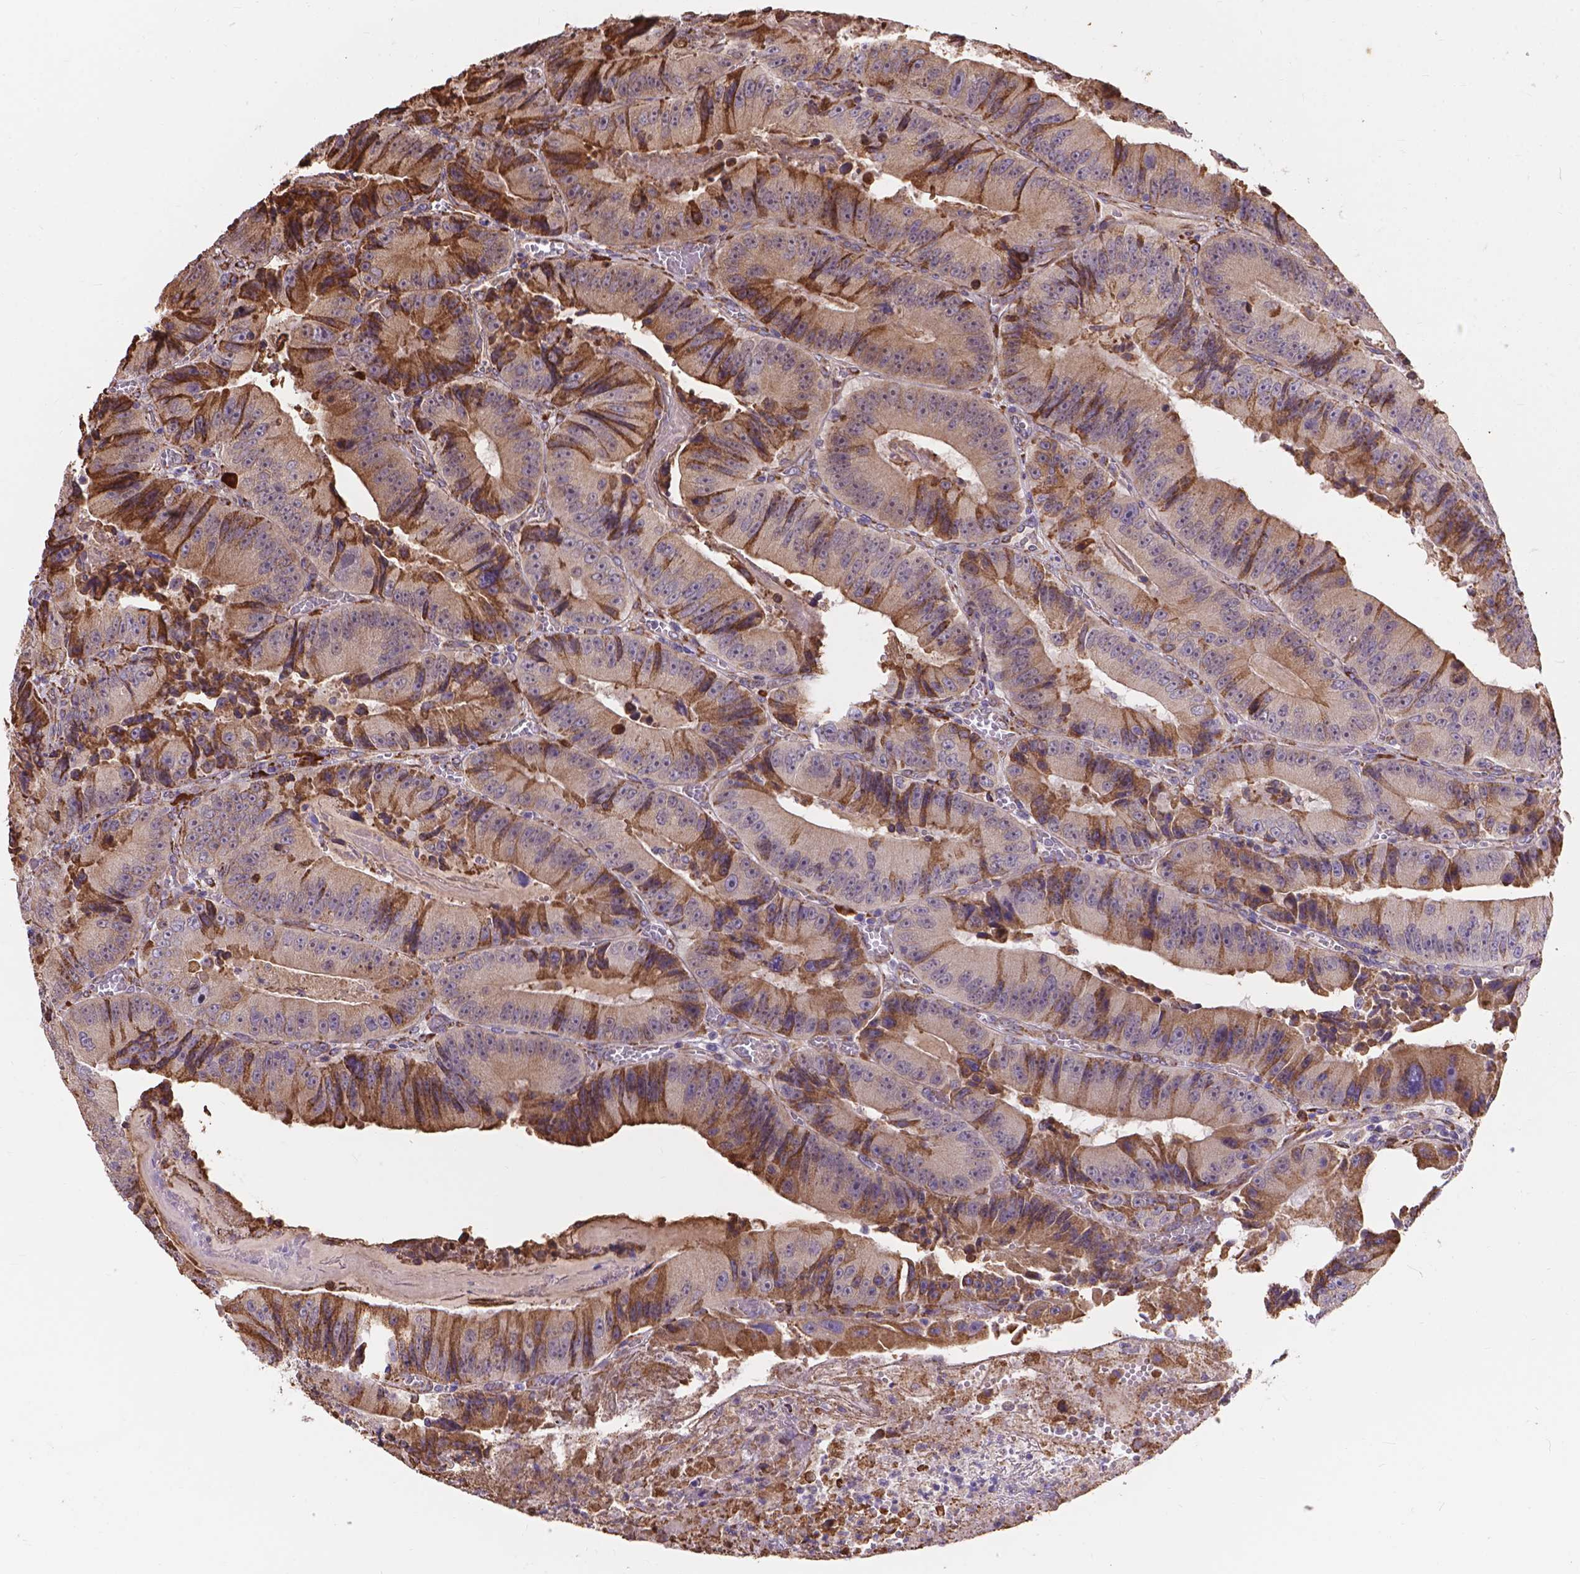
{"staining": {"intensity": "strong", "quantity": "25%-75%", "location": "cytoplasmic/membranous"}, "tissue": "colorectal cancer", "cell_type": "Tumor cells", "image_type": "cancer", "snomed": [{"axis": "morphology", "description": "Adenocarcinoma, NOS"}, {"axis": "topography", "description": "Colon"}], "caption": "Tumor cells display high levels of strong cytoplasmic/membranous staining in approximately 25%-75% of cells in human colorectal adenocarcinoma.", "gene": "IPO11", "patient": {"sex": "female", "age": 86}}